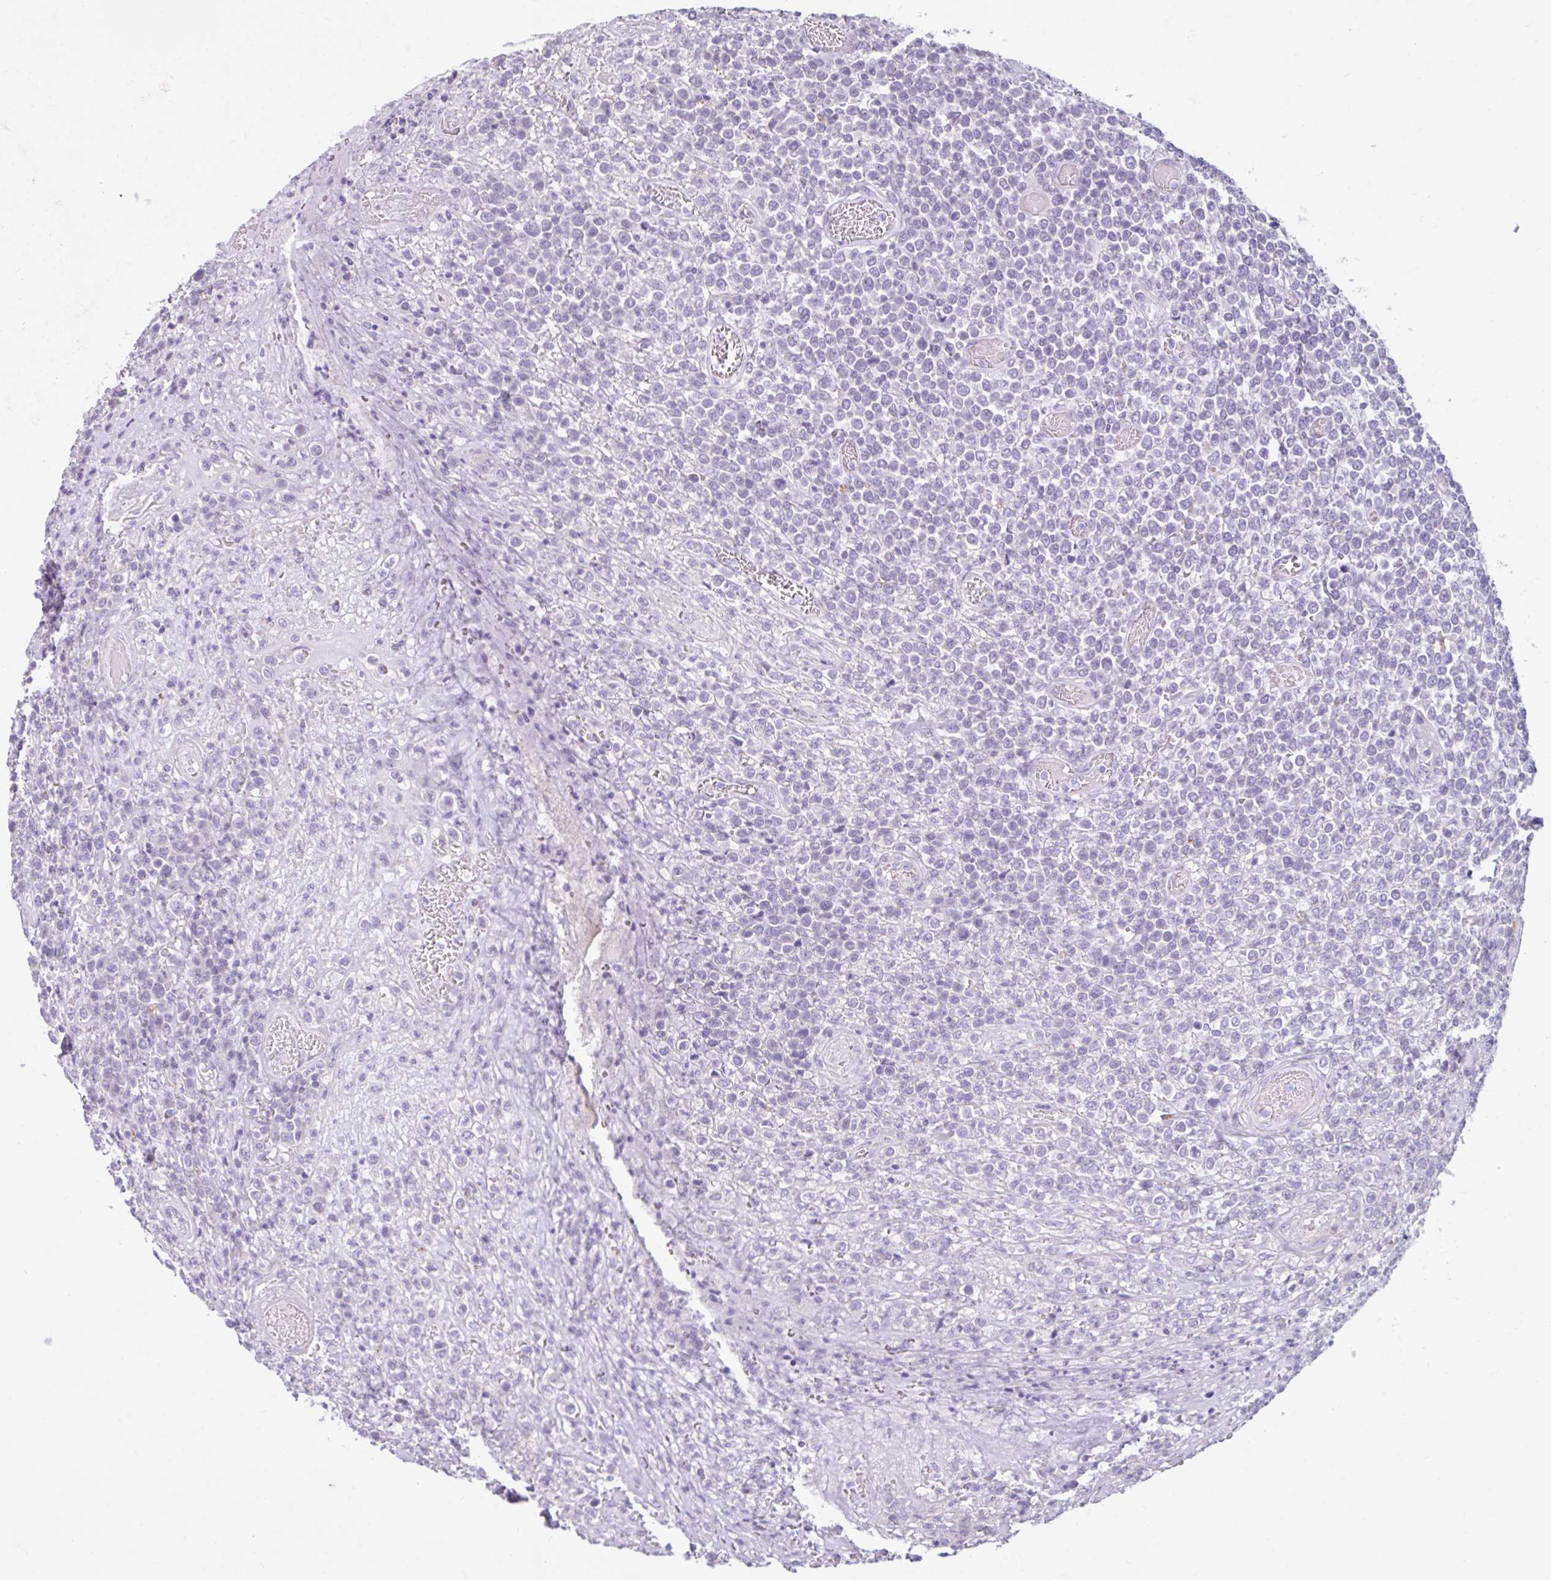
{"staining": {"intensity": "negative", "quantity": "none", "location": "none"}, "tissue": "lymphoma", "cell_type": "Tumor cells", "image_type": "cancer", "snomed": [{"axis": "morphology", "description": "Malignant lymphoma, non-Hodgkin's type, High grade"}, {"axis": "topography", "description": "Soft tissue"}], "caption": "The photomicrograph reveals no significant expression in tumor cells of lymphoma. Nuclei are stained in blue.", "gene": "CDH19", "patient": {"sex": "female", "age": 56}}